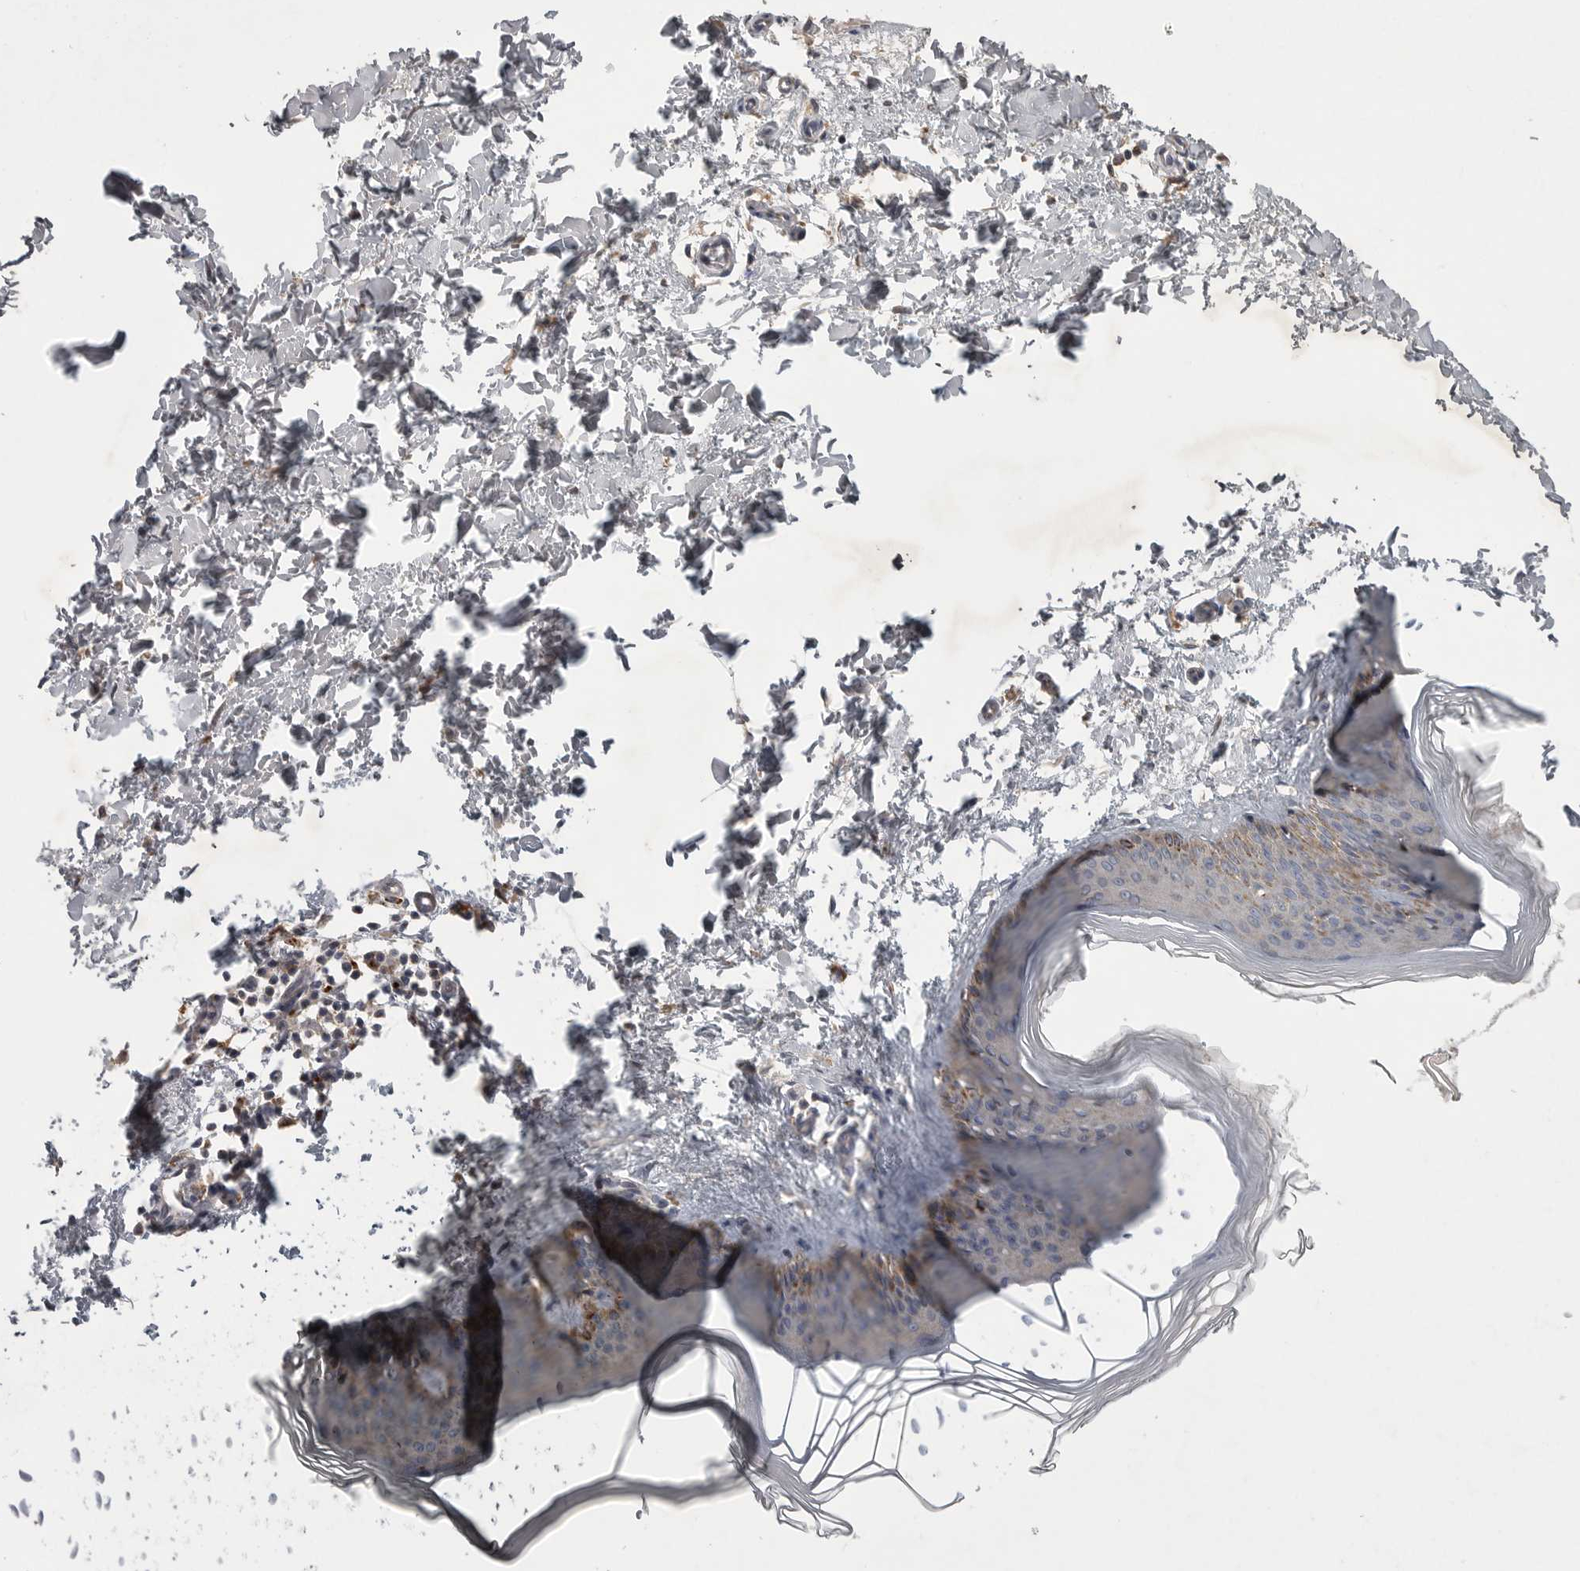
{"staining": {"intensity": "weak", "quantity": ">75%", "location": "cytoplasmic/membranous"}, "tissue": "skin", "cell_type": "Fibroblasts", "image_type": "normal", "snomed": [{"axis": "morphology", "description": "Normal tissue, NOS"}, {"axis": "topography", "description": "Skin"}], "caption": "Skin stained for a protein reveals weak cytoplasmic/membranous positivity in fibroblasts. (Stains: DAB in brown, nuclei in blue, Microscopy: brightfield microscopy at high magnification).", "gene": "LAMTOR3", "patient": {"sex": "female", "age": 27}}